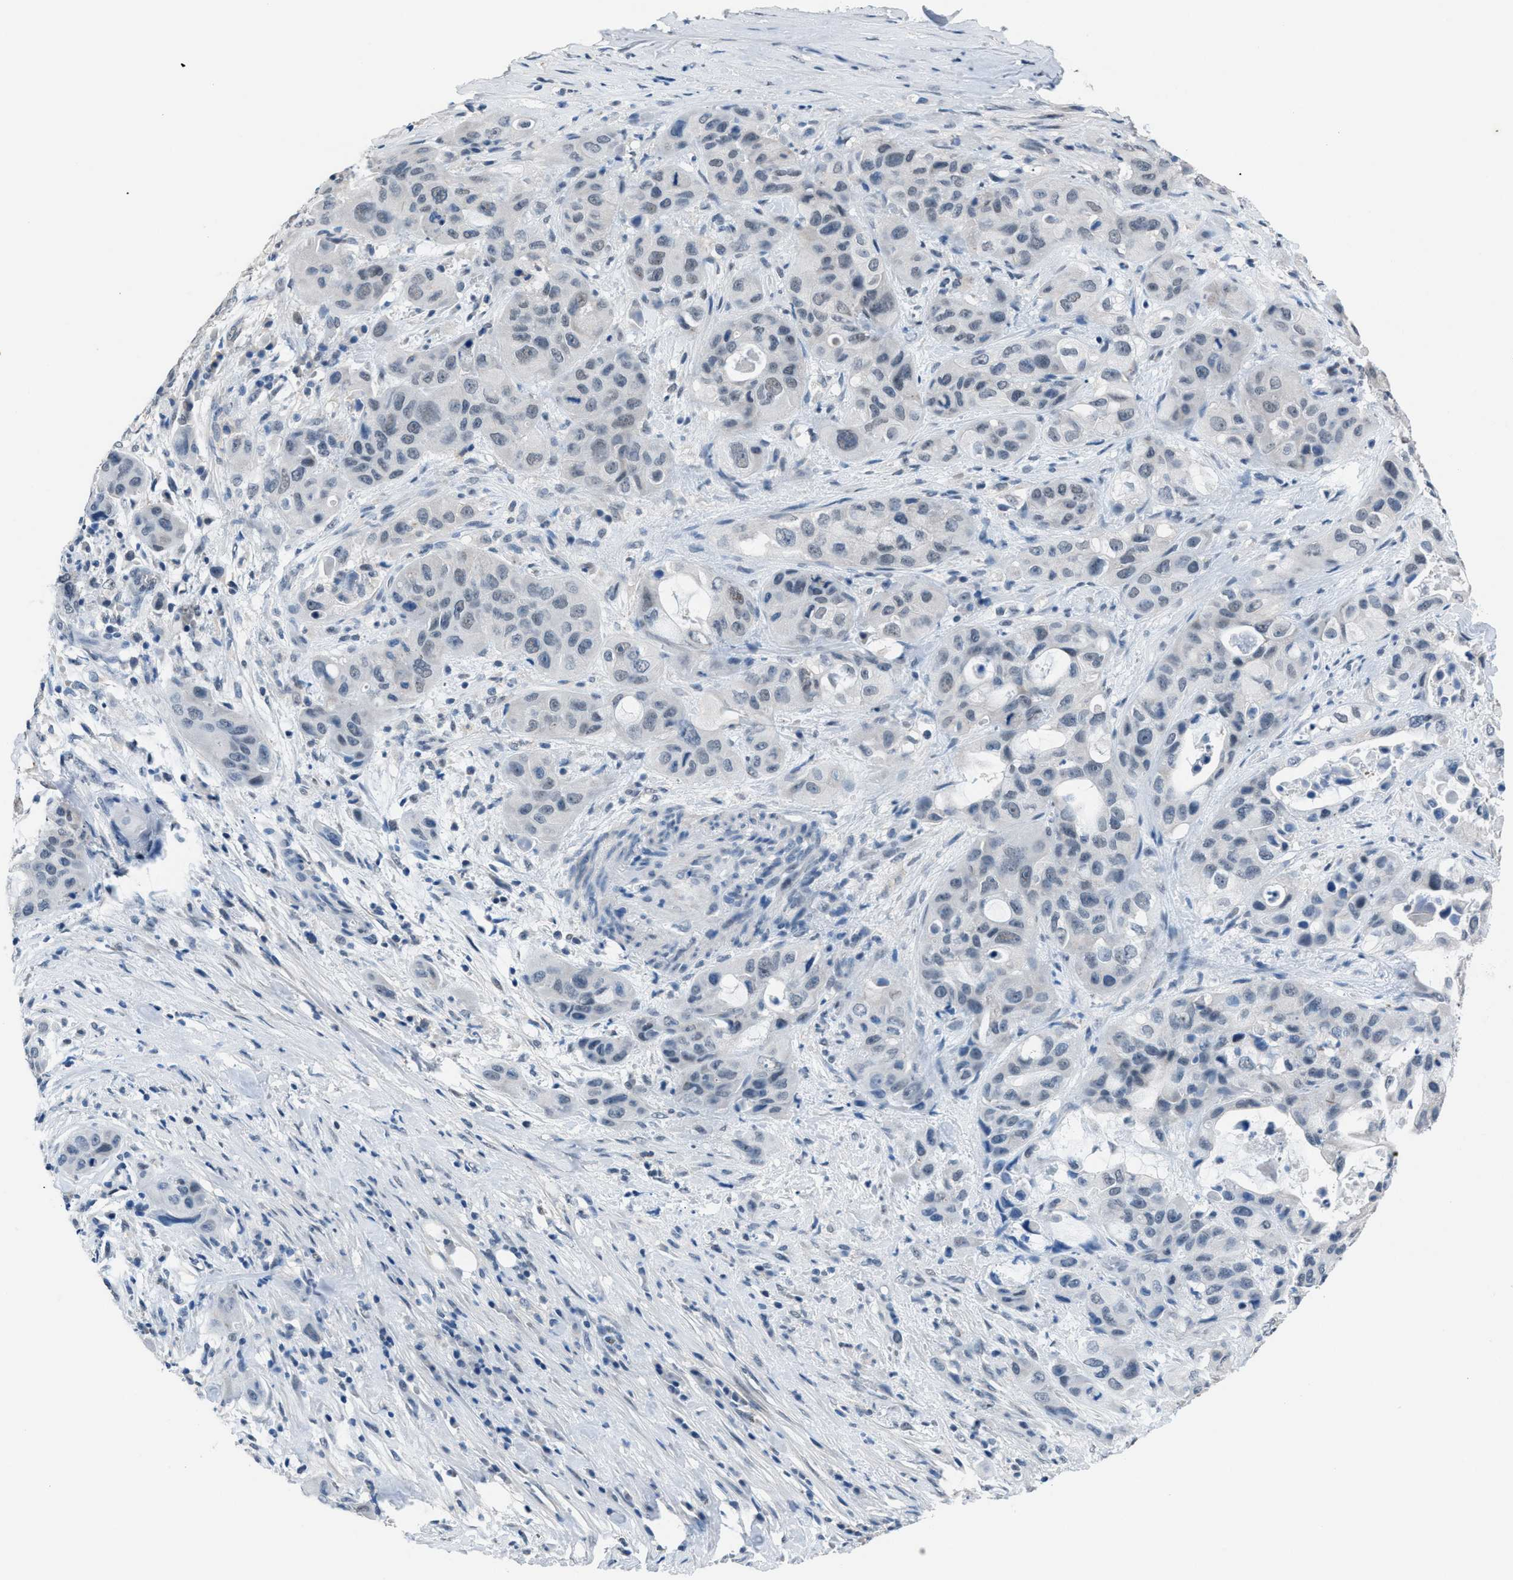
{"staining": {"intensity": "negative", "quantity": "none", "location": "none"}, "tissue": "pancreatic cancer", "cell_type": "Tumor cells", "image_type": "cancer", "snomed": [{"axis": "morphology", "description": "Adenocarcinoma, NOS"}, {"axis": "topography", "description": "Pancreas"}], "caption": "Tumor cells show no significant protein staining in pancreatic cancer. (Immunohistochemistry (ihc), brightfield microscopy, high magnification).", "gene": "ANAPC11", "patient": {"sex": "male", "age": 53}}